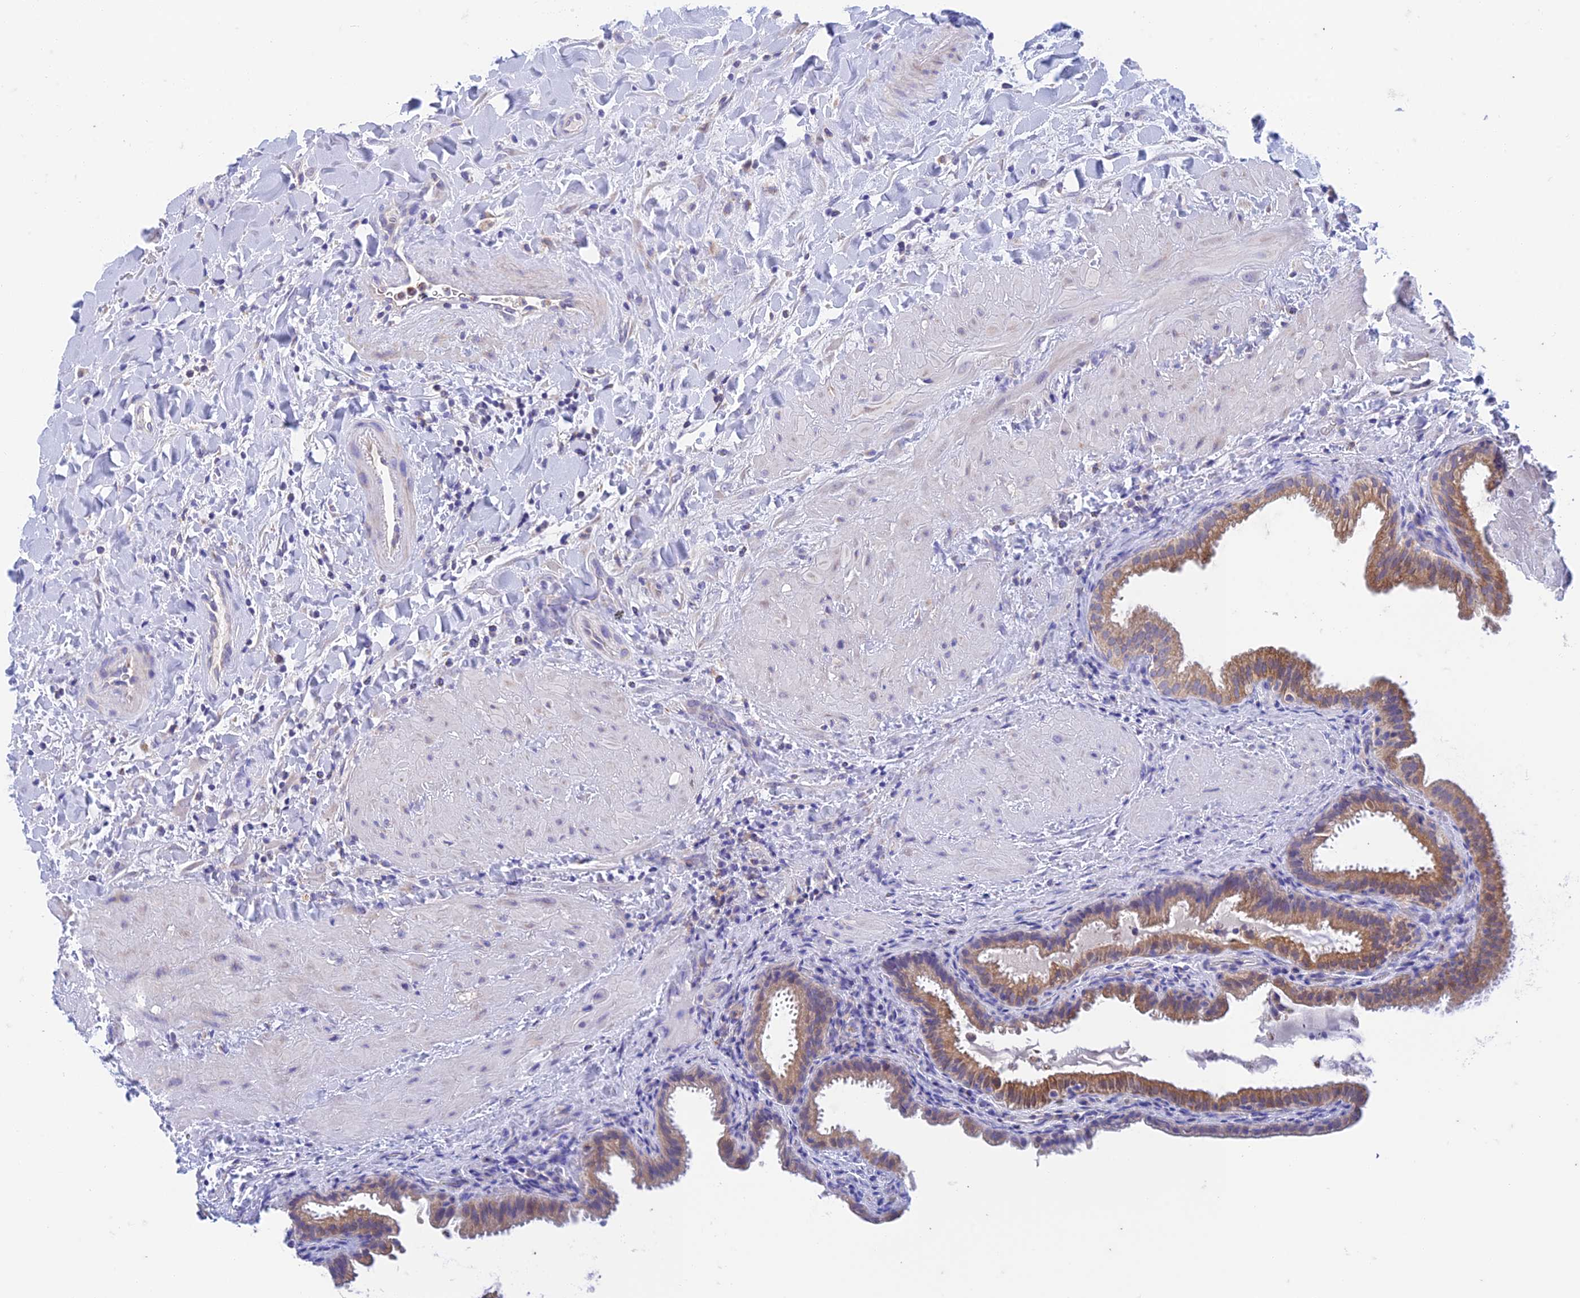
{"staining": {"intensity": "moderate", "quantity": ">75%", "location": "cytoplasmic/membranous"}, "tissue": "gallbladder", "cell_type": "Glandular cells", "image_type": "normal", "snomed": [{"axis": "morphology", "description": "Normal tissue, NOS"}, {"axis": "topography", "description": "Gallbladder"}], "caption": "An image of human gallbladder stained for a protein exhibits moderate cytoplasmic/membranous brown staining in glandular cells.", "gene": "ZNF181", "patient": {"sex": "male", "age": 24}}